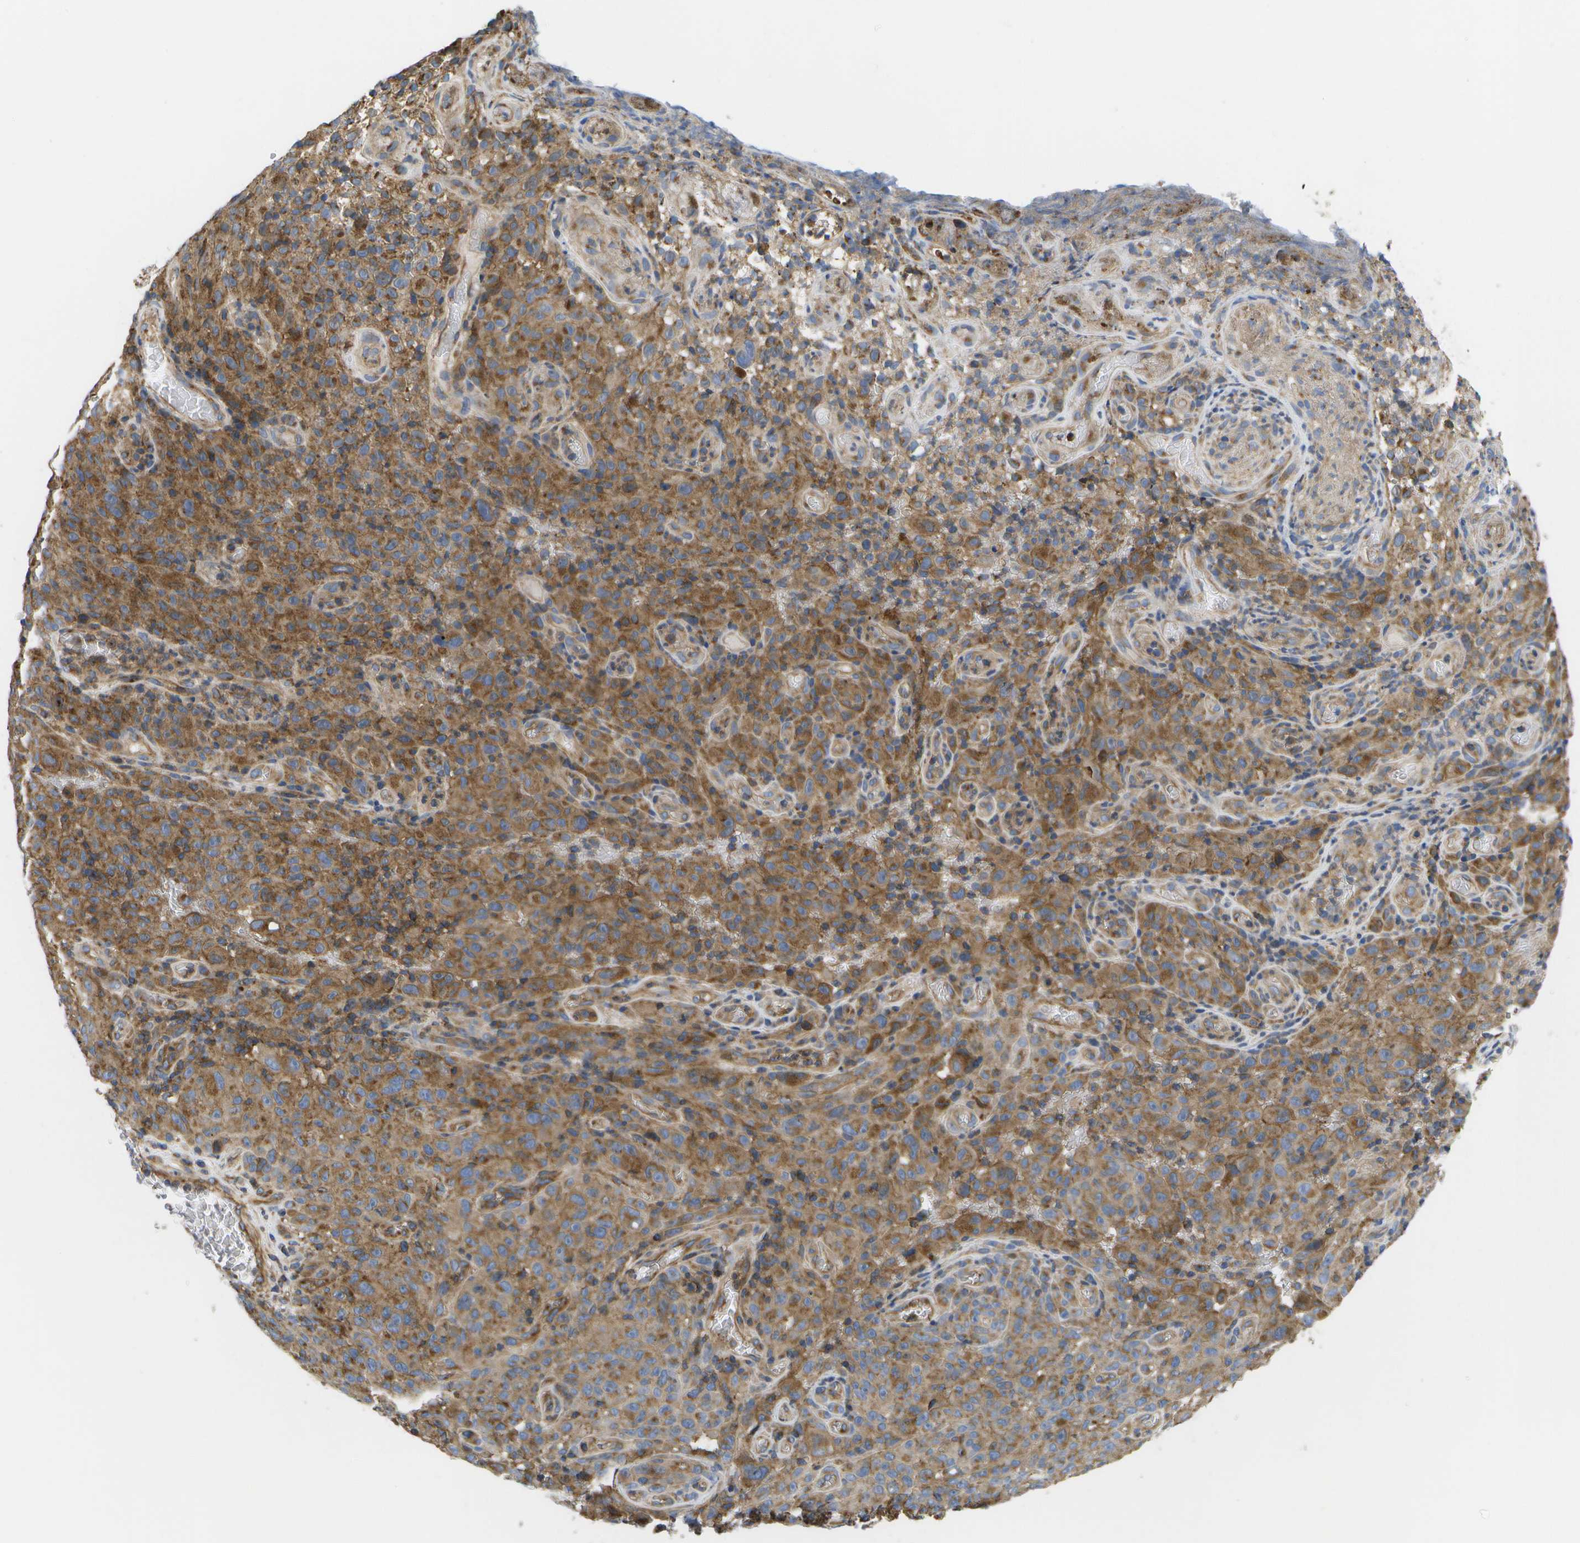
{"staining": {"intensity": "moderate", "quantity": ">75%", "location": "cytoplasmic/membranous"}, "tissue": "melanoma", "cell_type": "Tumor cells", "image_type": "cancer", "snomed": [{"axis": "morphology", "description": "Malignant melanoma, NOS"}, {"axis": "topography", "description": "Skin"}], "caption": "Human malignant melanoma stained with a brown dye demonstrates moderate cytoplasmic/membranous positive staining in about >75% of tumor cells.", "gene": "BST2", "patient": {"sex": "female", "age": 82}}